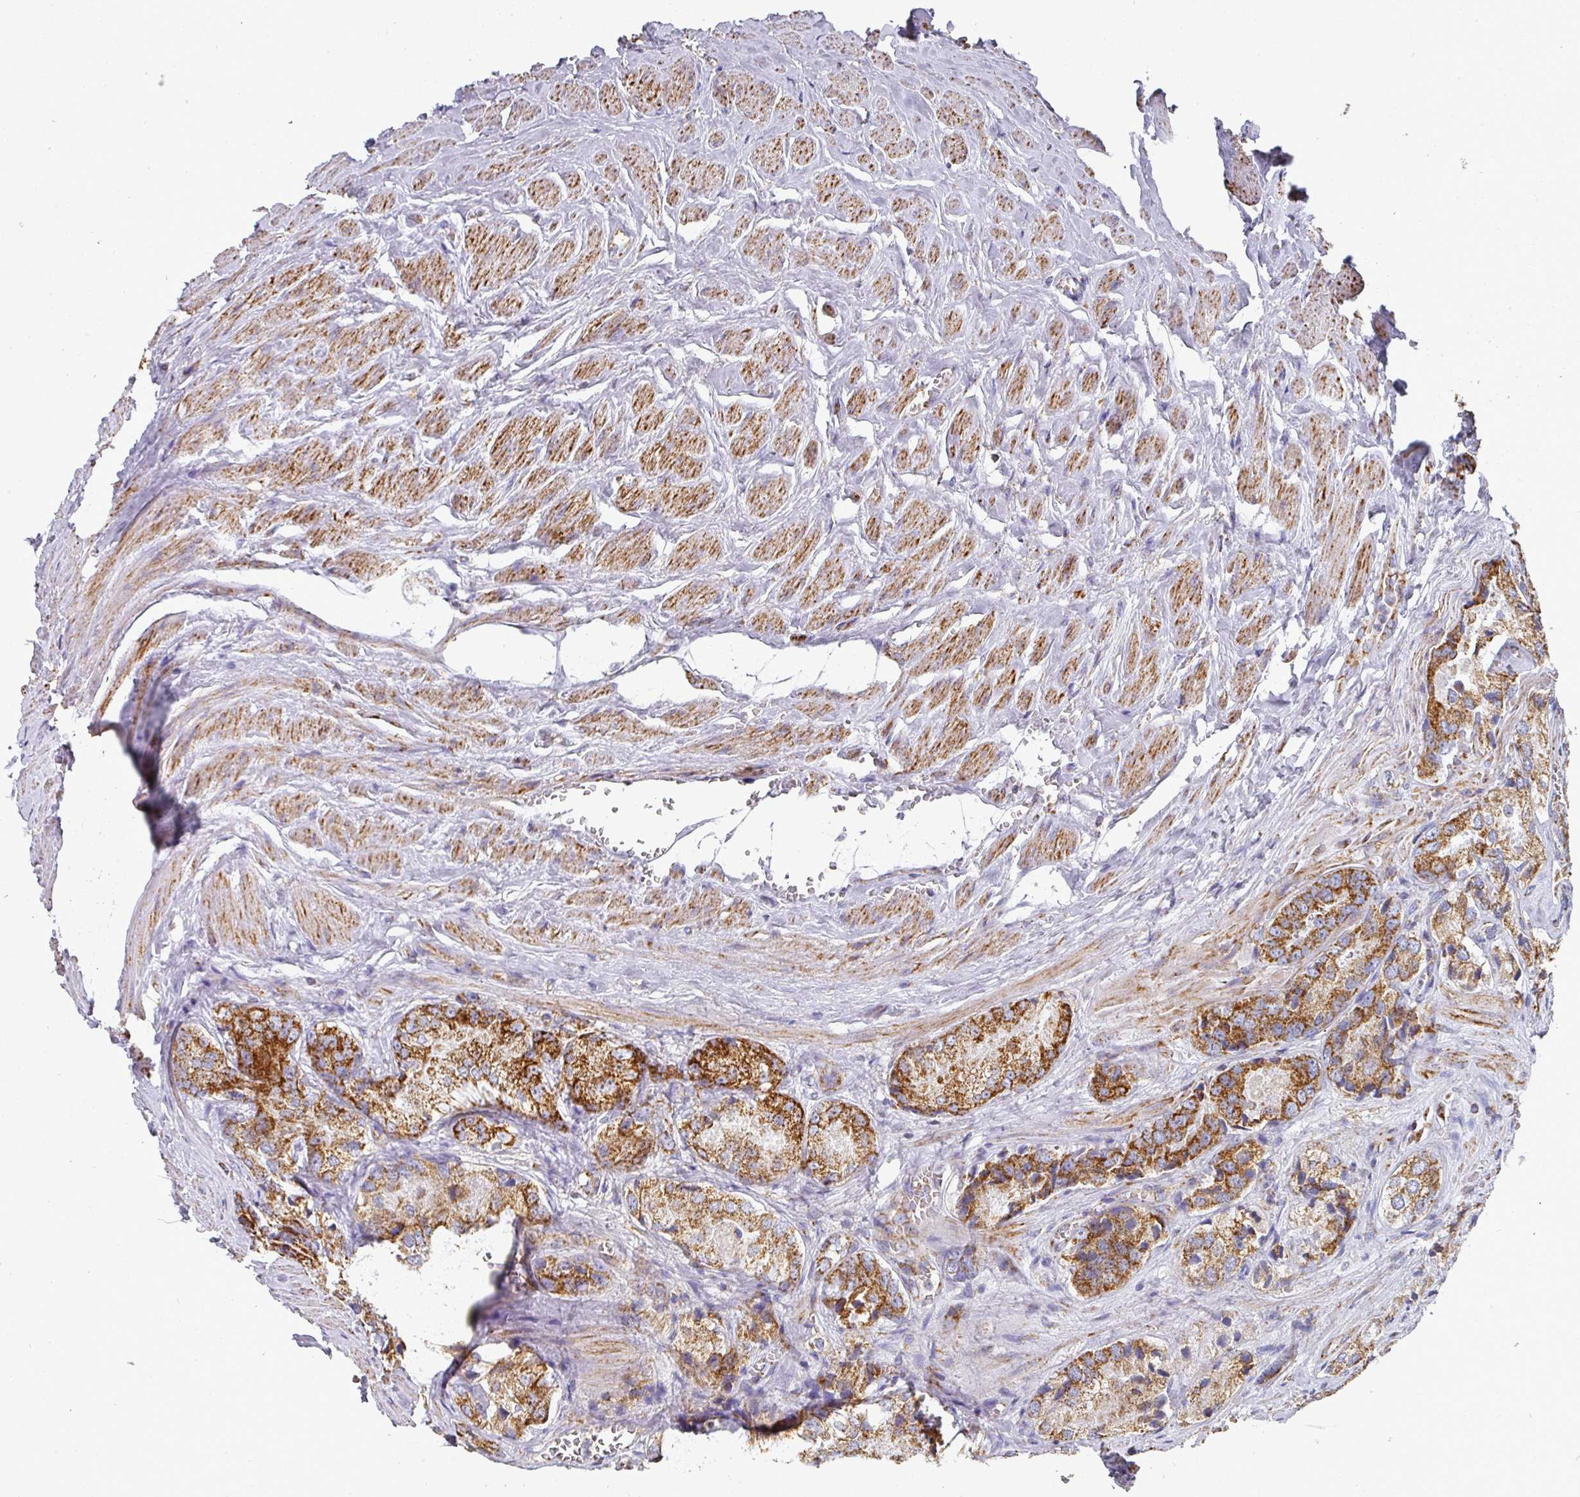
{"staining": {"intensity": "strong", "quantity": ">75%", "location": "cytoplasmic/membranous"}, "tissue": "prostate cancer", "cell_type": "Tumor cells", "image_type": "cancer", "snomed": [{"axis": "morphology", "description": "Adenocarcinoma, Low grade"}, {"axis": "topography", "description": "Prostate"}], "caption": "Immunohistochemical staining of human prostate cancer (adenocarcinoma (low-grade)) shows strong cytoplasmic/membranous protein positivity in about >75% of tumor cells.", "gene": "UQCRFS1", "patient": {"sex": "male", "age": 68}}